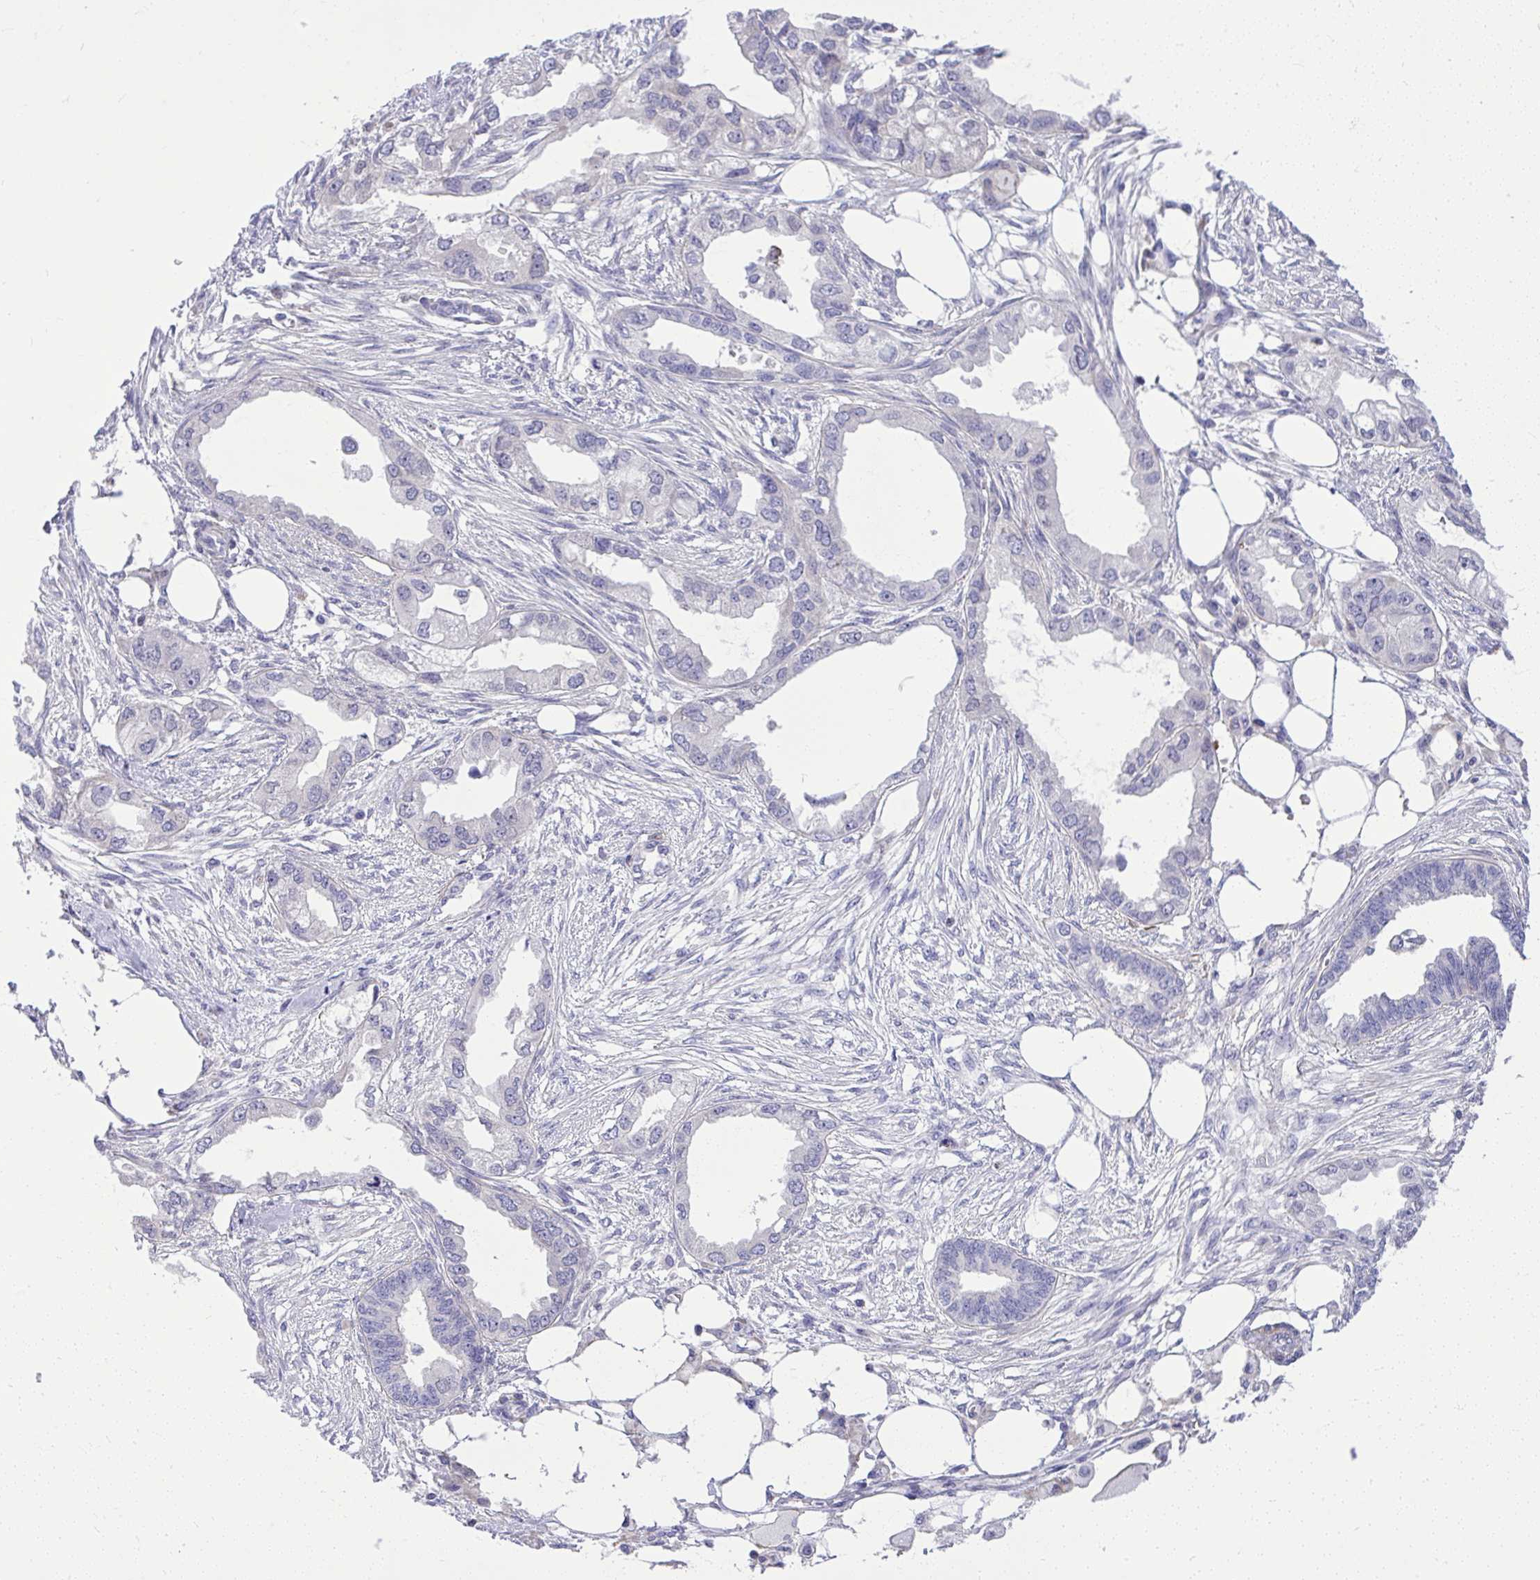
{"staining": {"intensity": "negative", "quantity": "none", "location": "none"}, "tissue": "endometrial cancer", "cell_type": "Tumor cells", "image_type": "cancer", "snomed": [{"axis": "morphology", "description": "Adenocarcinoma, NOS"}, {"axis": "morphology", "description": "Adenocarcinoma, metastatic, NOS"}, {"axis": "topography", "description": "Adipose tissue"}, {"axis": "topography", "description": "Endometrium"}], "caption": "IHC micrograph of neoplastic tissue: human endometrial cancer stained with DAB (3,3'-diaminobenzidine) demonstrates no significant protein expression in tumor cells.", "gene": "GRK4", "patient": {"sex": "female", "age": 67}}